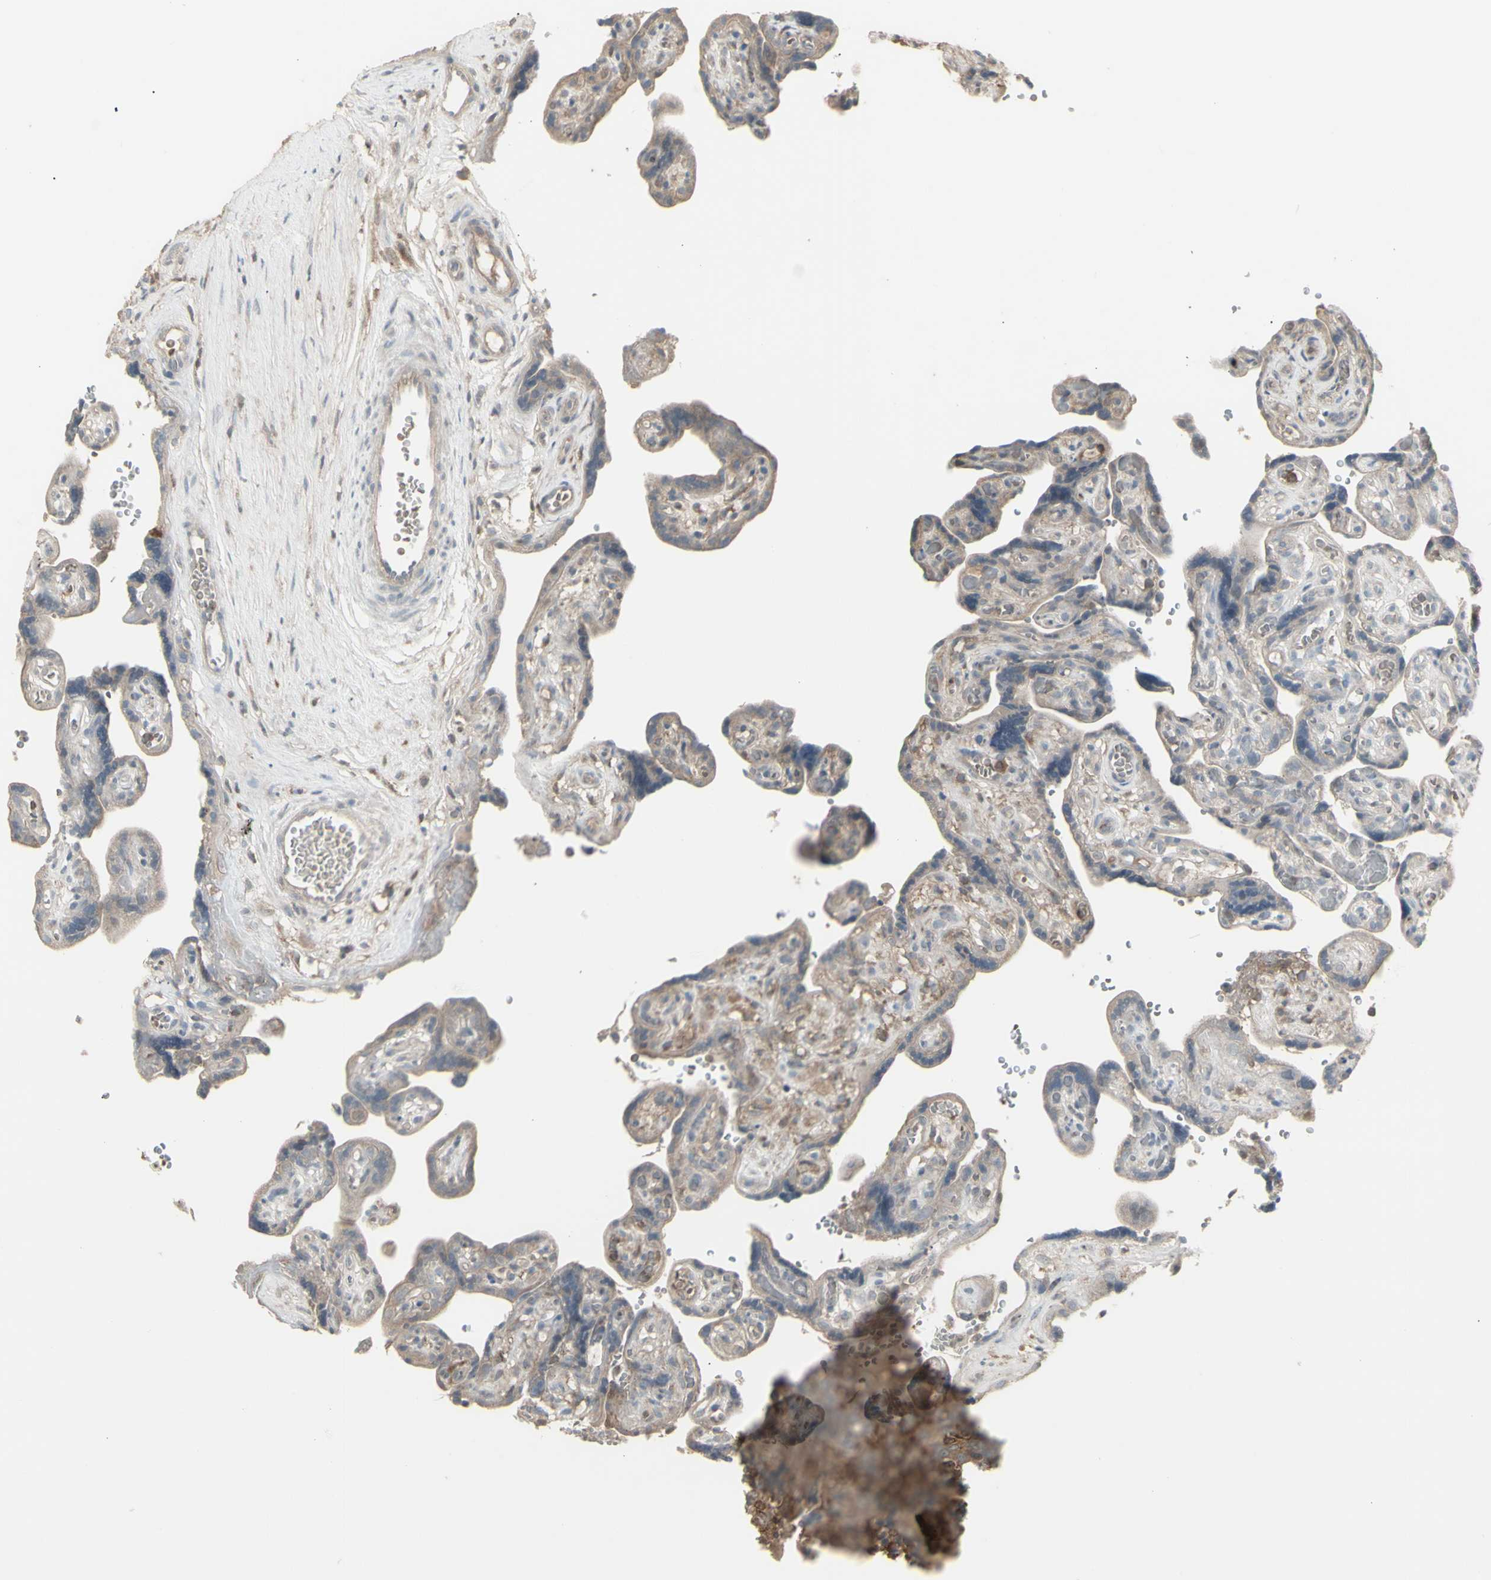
{"staining": {"intensity": "weak", "quantity": ">75%", "location": "cytoplasmic/membranous"}, "tissue": "placenta", "cell_type": "Trophoblastic cells", "image_type": "normal", "snomed": [{"axis": "morphology", "description": "Normal tissue, NOS"}, {"axis": "topography", "description": "Placenta"}], "caption": "IHC (DAB) staining of benign placenta demonstrates weak cytoplasmic/membranous protein staining in approximately >75% of trophoblastic cells.", "gene": "CSK", "patient": {"sex": "female", "age": 30}}